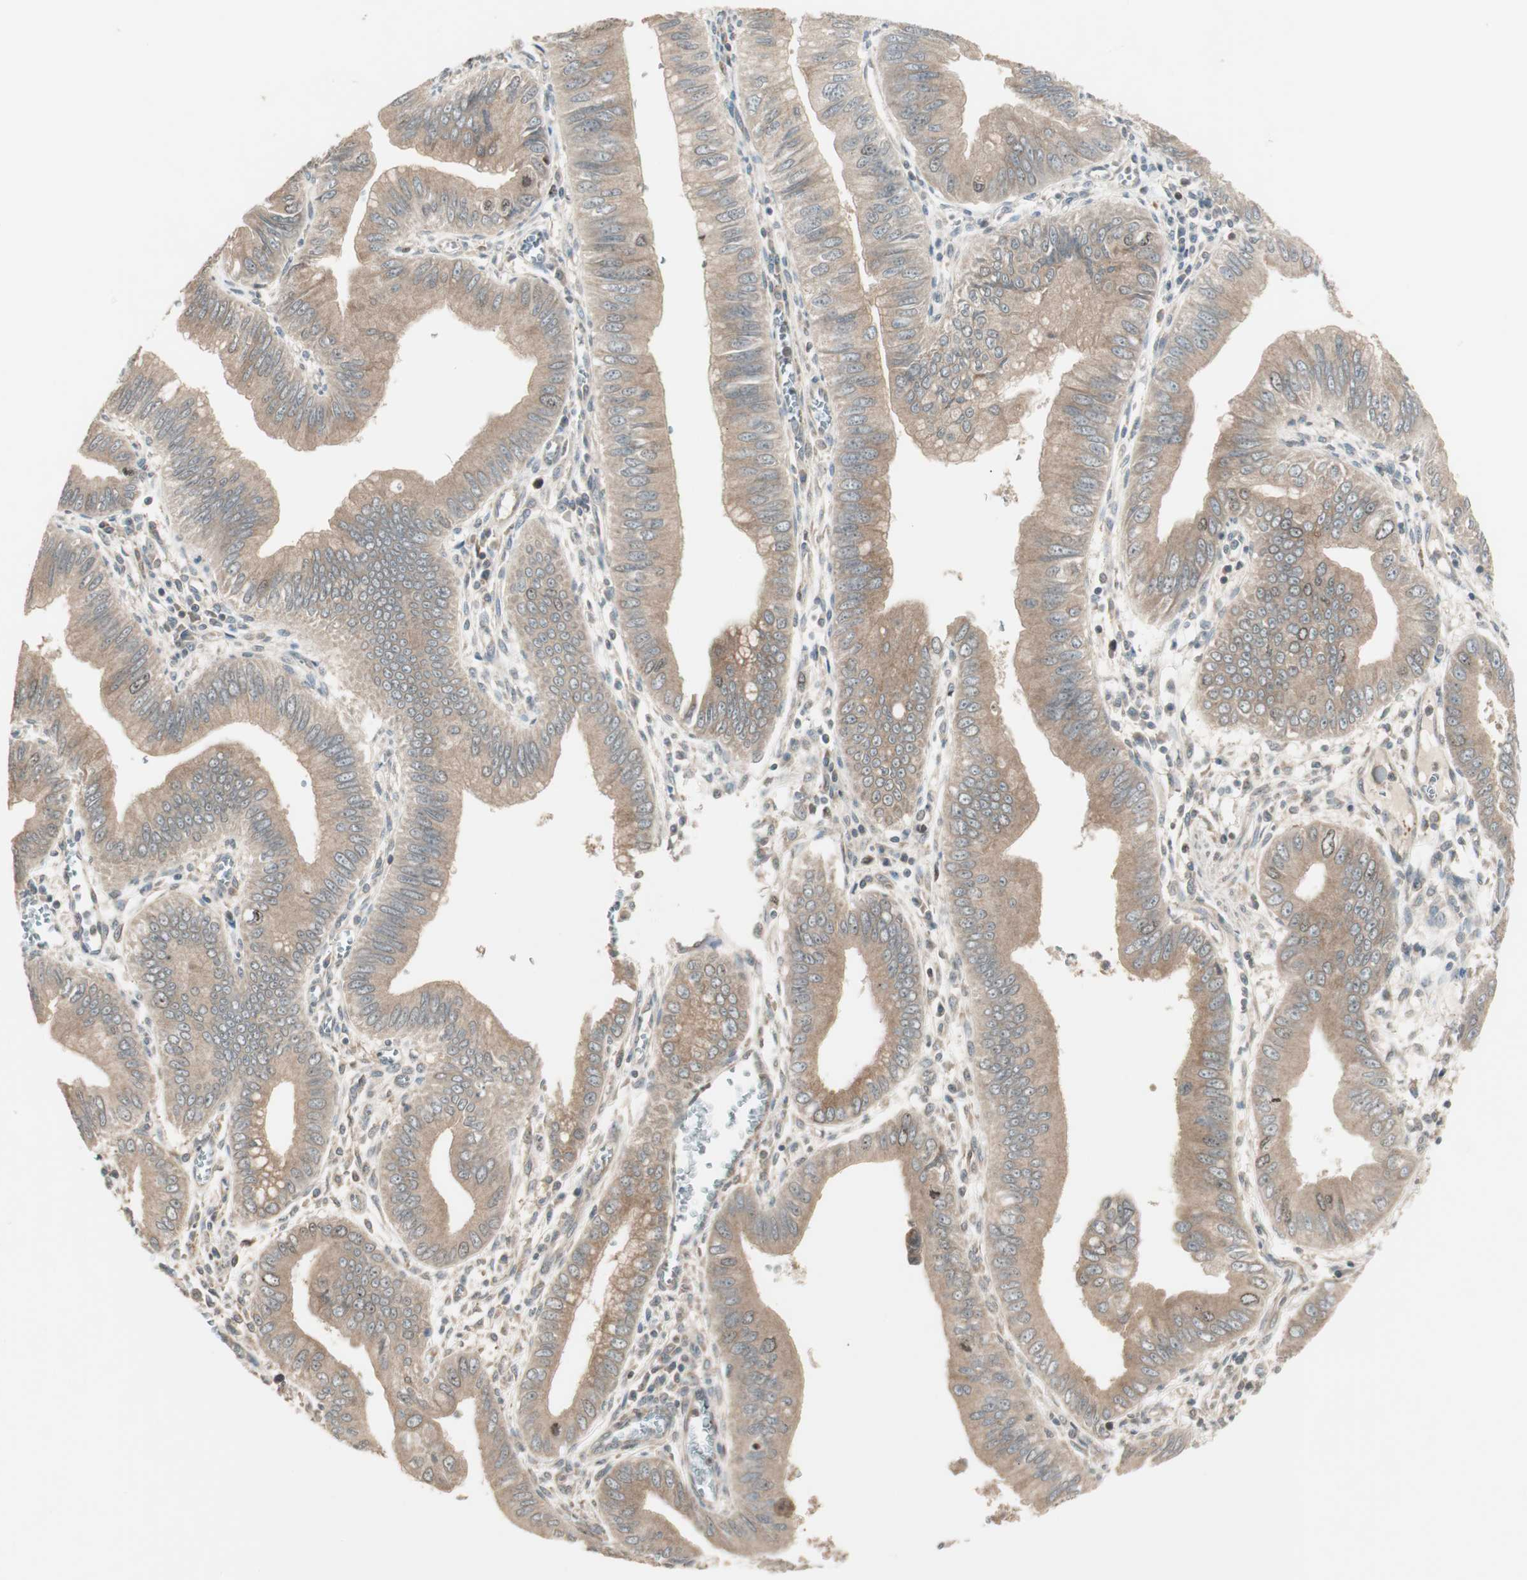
{"staining": {"intensity": "weak", "quantity": ">75%", "location": "cytoplasmic/membranous"}, "tissue": "pancreatic cancer", "cell_type": "Tumor cells", "image_type": "cancer", "snomed": [{"axis": "morphology", "description": "Normal tissue, NOS"}, {"axis": "topography", "description": "Lymph node"}], "caption": "Protein expression analysis of human pancreatic cancer reveals weak cytoplasmic/membranous expression in approximately >75% of tumor cells.", "gene": "ATP6AP2", "patient": {"sex": "male", "age": 50}}